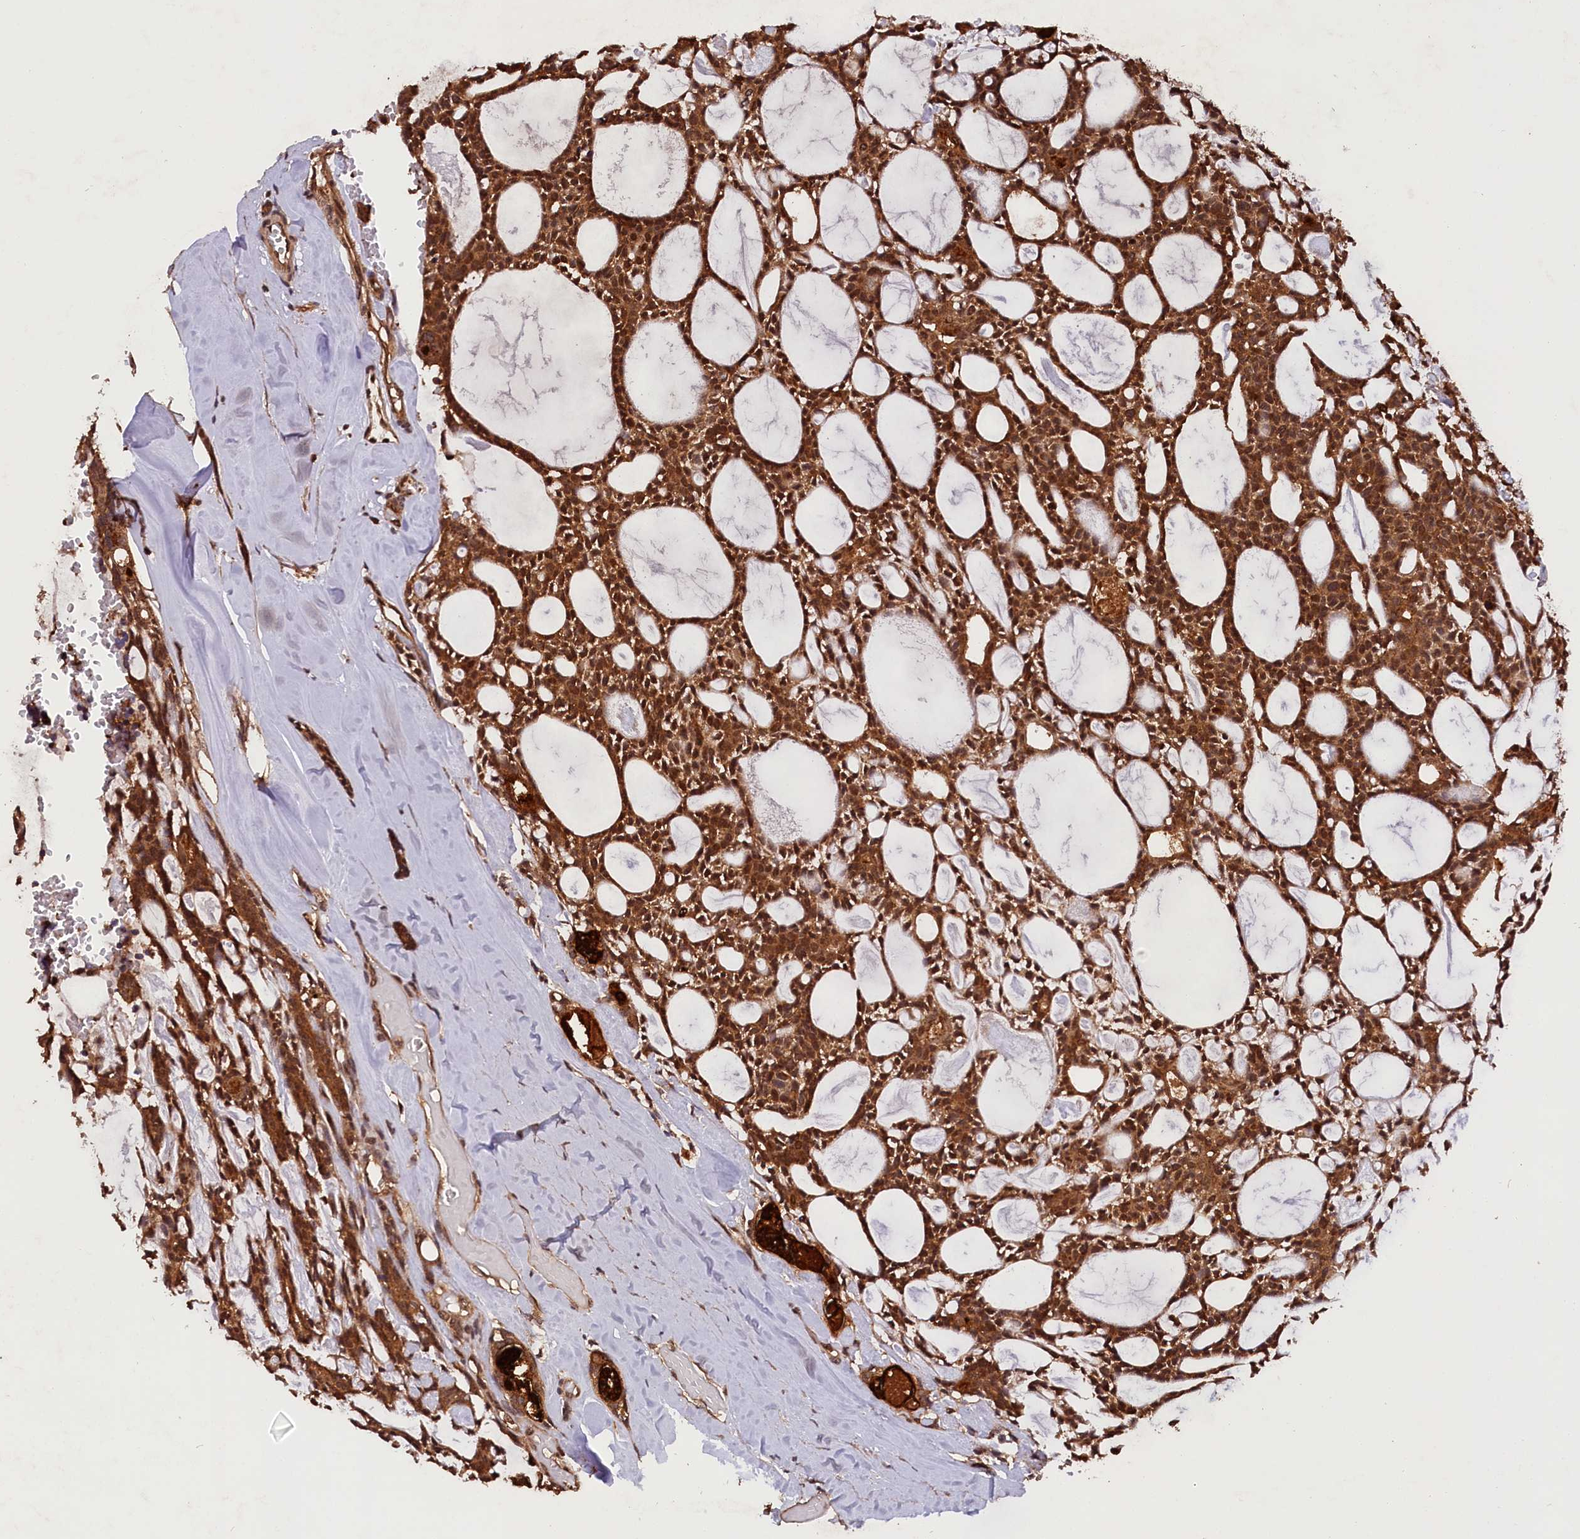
{"staining": {"intensity": "strong", "quantity": ">75%", "location": "cytoplasmic/membranous"}, "tissue": "head and neck cancer", "cell_type": "Tumor cells", "image_type": "cancer", "snomed": [{"axis": "morphology", "description": "Adenocarcinoma, NOS"}, {"axis": "topography", "description": "Salivary gland"}, {"axis": "topography", "description": "Head-Neck"}], "caption": "Protein staining of head and neck adenocarcinoma tissue reveals strong cytoplasmic/membranous positivity in approximately >75% of tumor cells.", "gene": "IST1", "patient": {"sex": "male", "age": 55}}